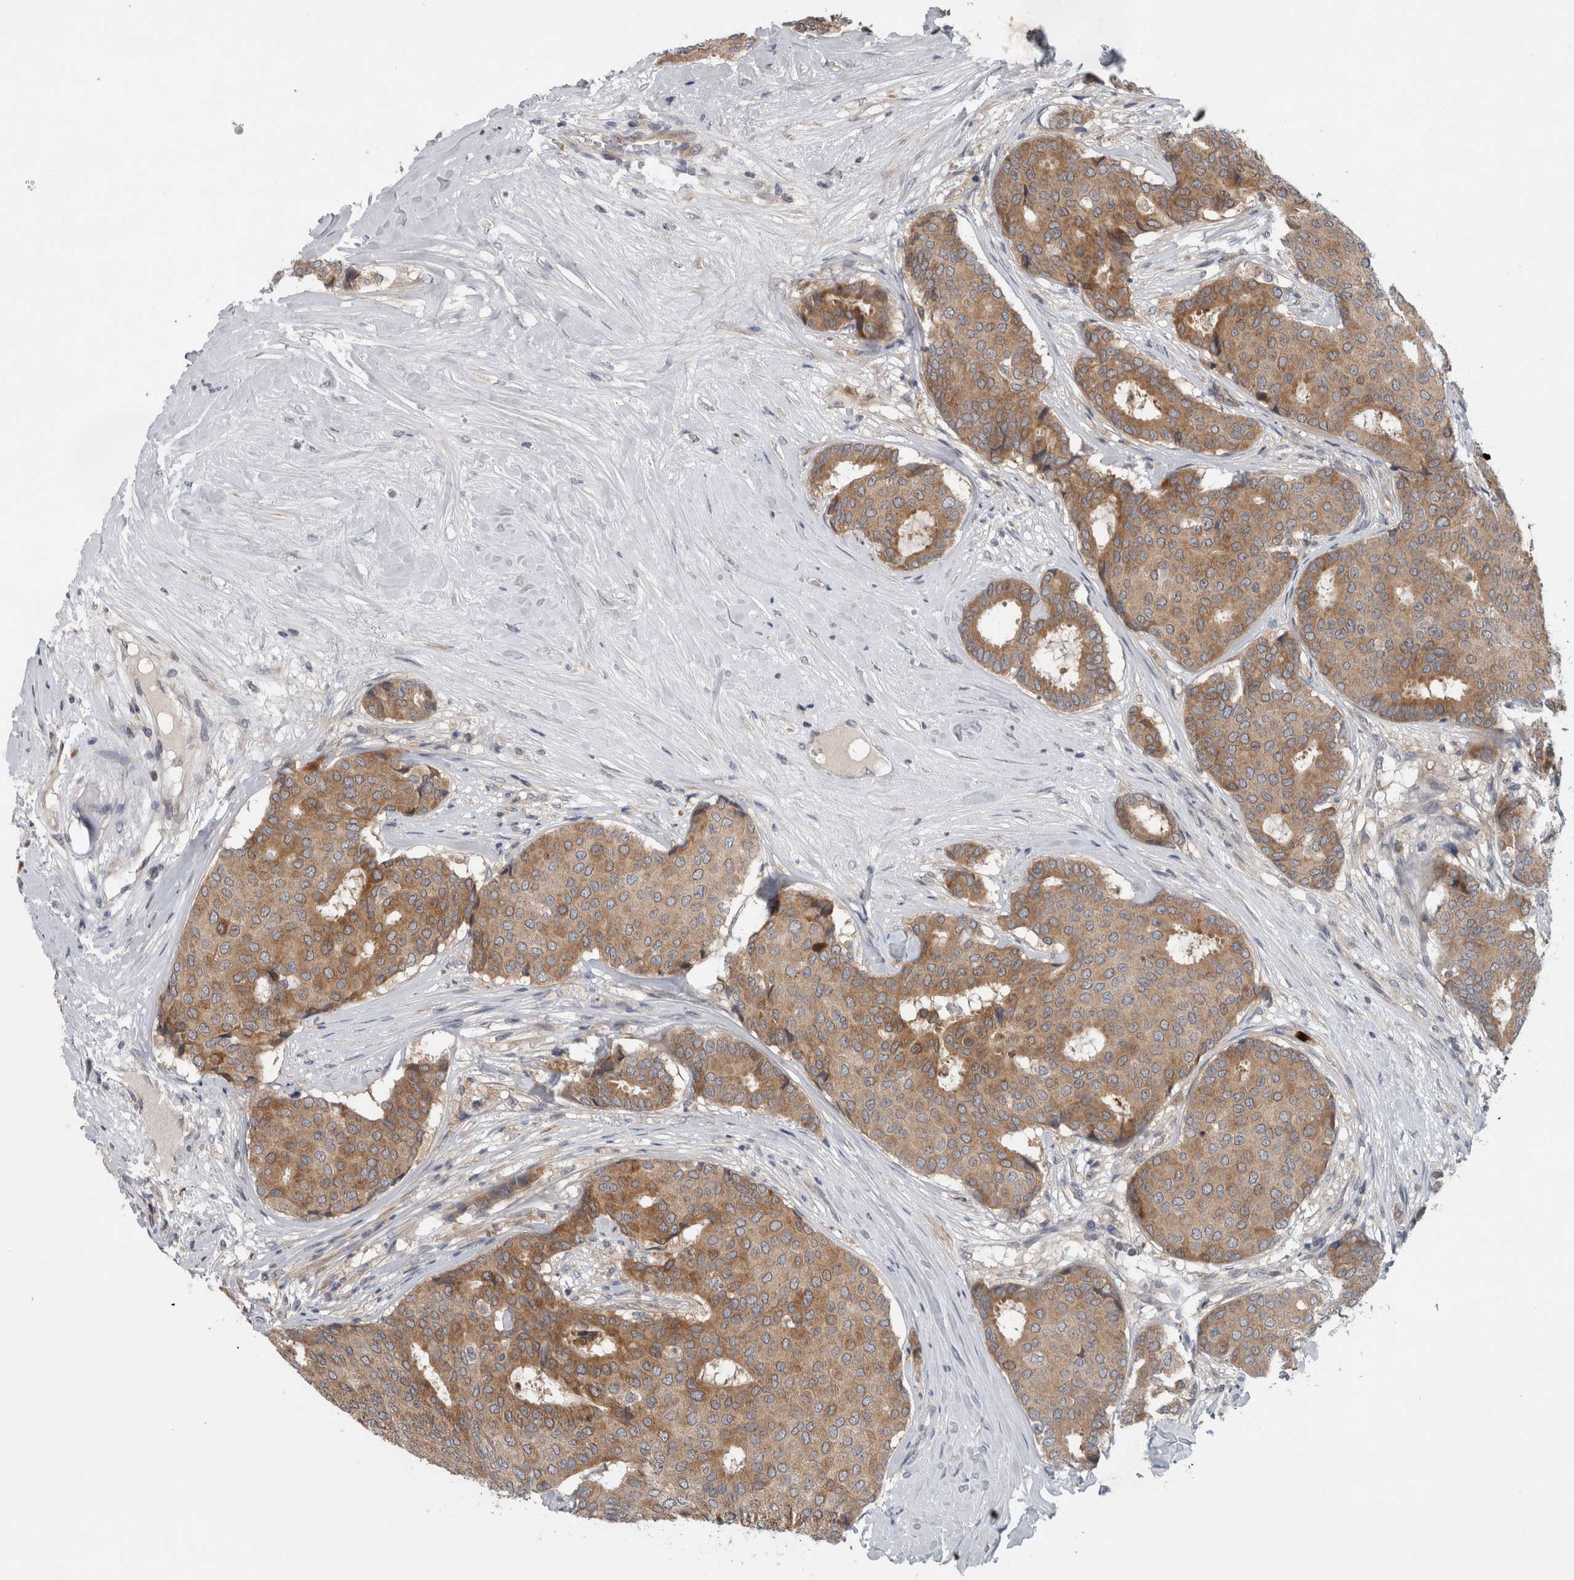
{"staining": {"intensity": "moderate", "quantity": ">75%", "location": "cytoplasmic/membranous"}, "tissue": "breast cancer", "cell_type": "Tumor cells", "image_type": "cancer", "snomed": [{"axis": "morphology", "description": "Duct carcinoma"}, {"axis": "topography", "description": "Breast"}], "caption": "Breast invasive ductal carcinoma tissue demonstrates moderate cytoplasmic/membranous expression in about >75% of tumor cells, visualized by immunohistochemistry.", "gene": "PDCD2", "patient": {"sex": "female", "age": 75}}